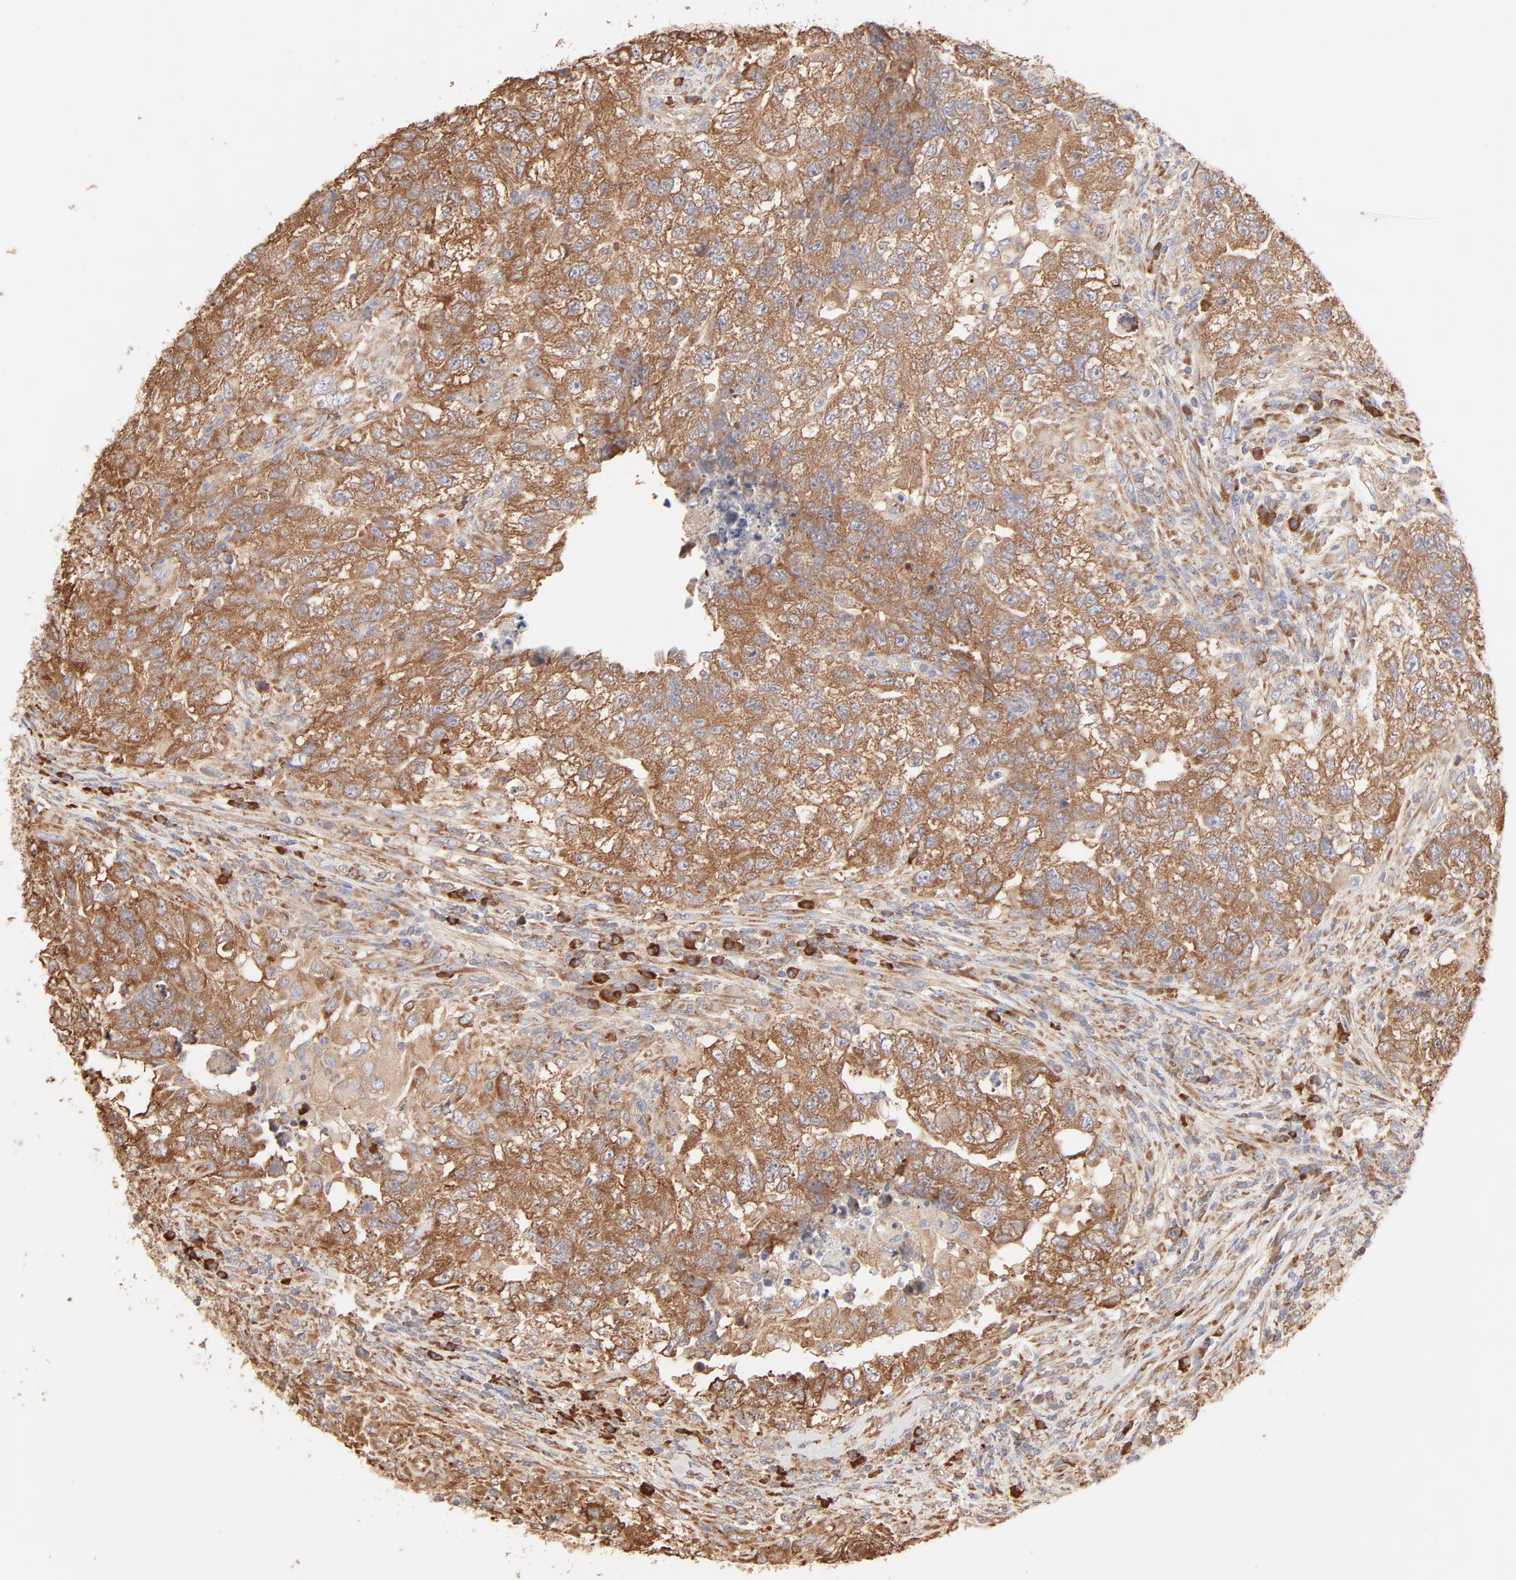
{"staining": {"intensity": "moderate", "quantity": ">75%", "location": "cytoplasmic/membranous"}, "tissue": "testis cancer", "cell_type": "Tumor cells", "image_type": "cancer", "snomed": [{"axis": "morphology", "description": "Carcinoma, Embryonal, NOS"}, {"axis": "topography", "description": "Testis"}], "caption": "A micrograph of testis cancer (embryonal carcinoma) stained for a protein displays moderate cytoplasmic/membranous brown staining in tumor cells.", "gene": "RPS20", "patient": {"sex": "male", "age": 21}}